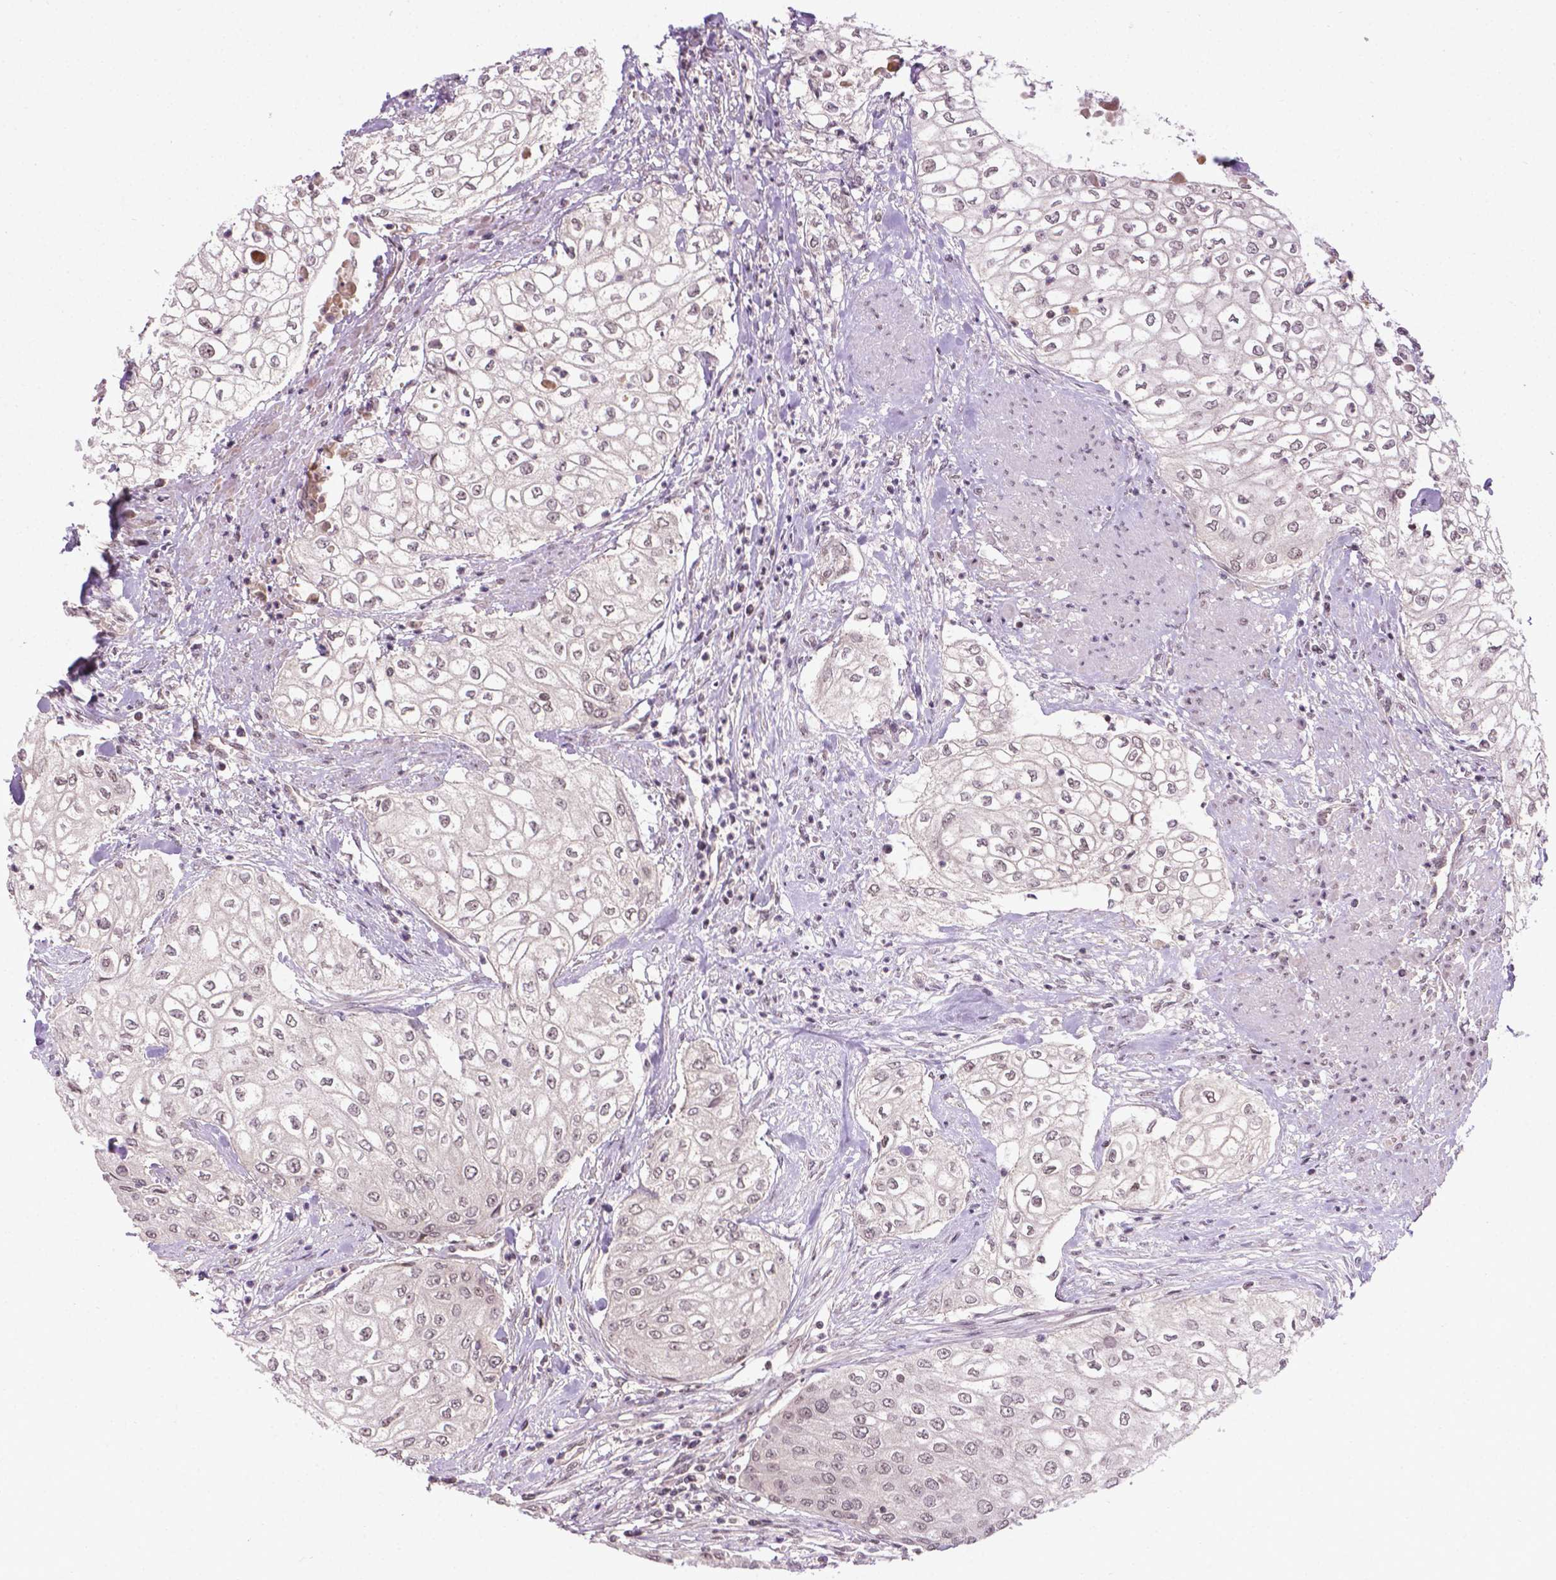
{"staining": {"intensity": "weak", "quantity": "<25%", "location": "nuclear"}, "tissue": "urothelial cancer", "cell_type": "Tumor cells", "image_type": "cancer", "snomed": [{"axis": "morphology", "description": "Urothelial carcinoma, High grade"}, {"axis": "topography", "description": "Urinary bladder"}], "caption": "There is no significant expression in tumor cells of high-grade urothelial carcinoma.", "gene": "ANKRD54", "patient": {"sex": "male", "age": 62}}